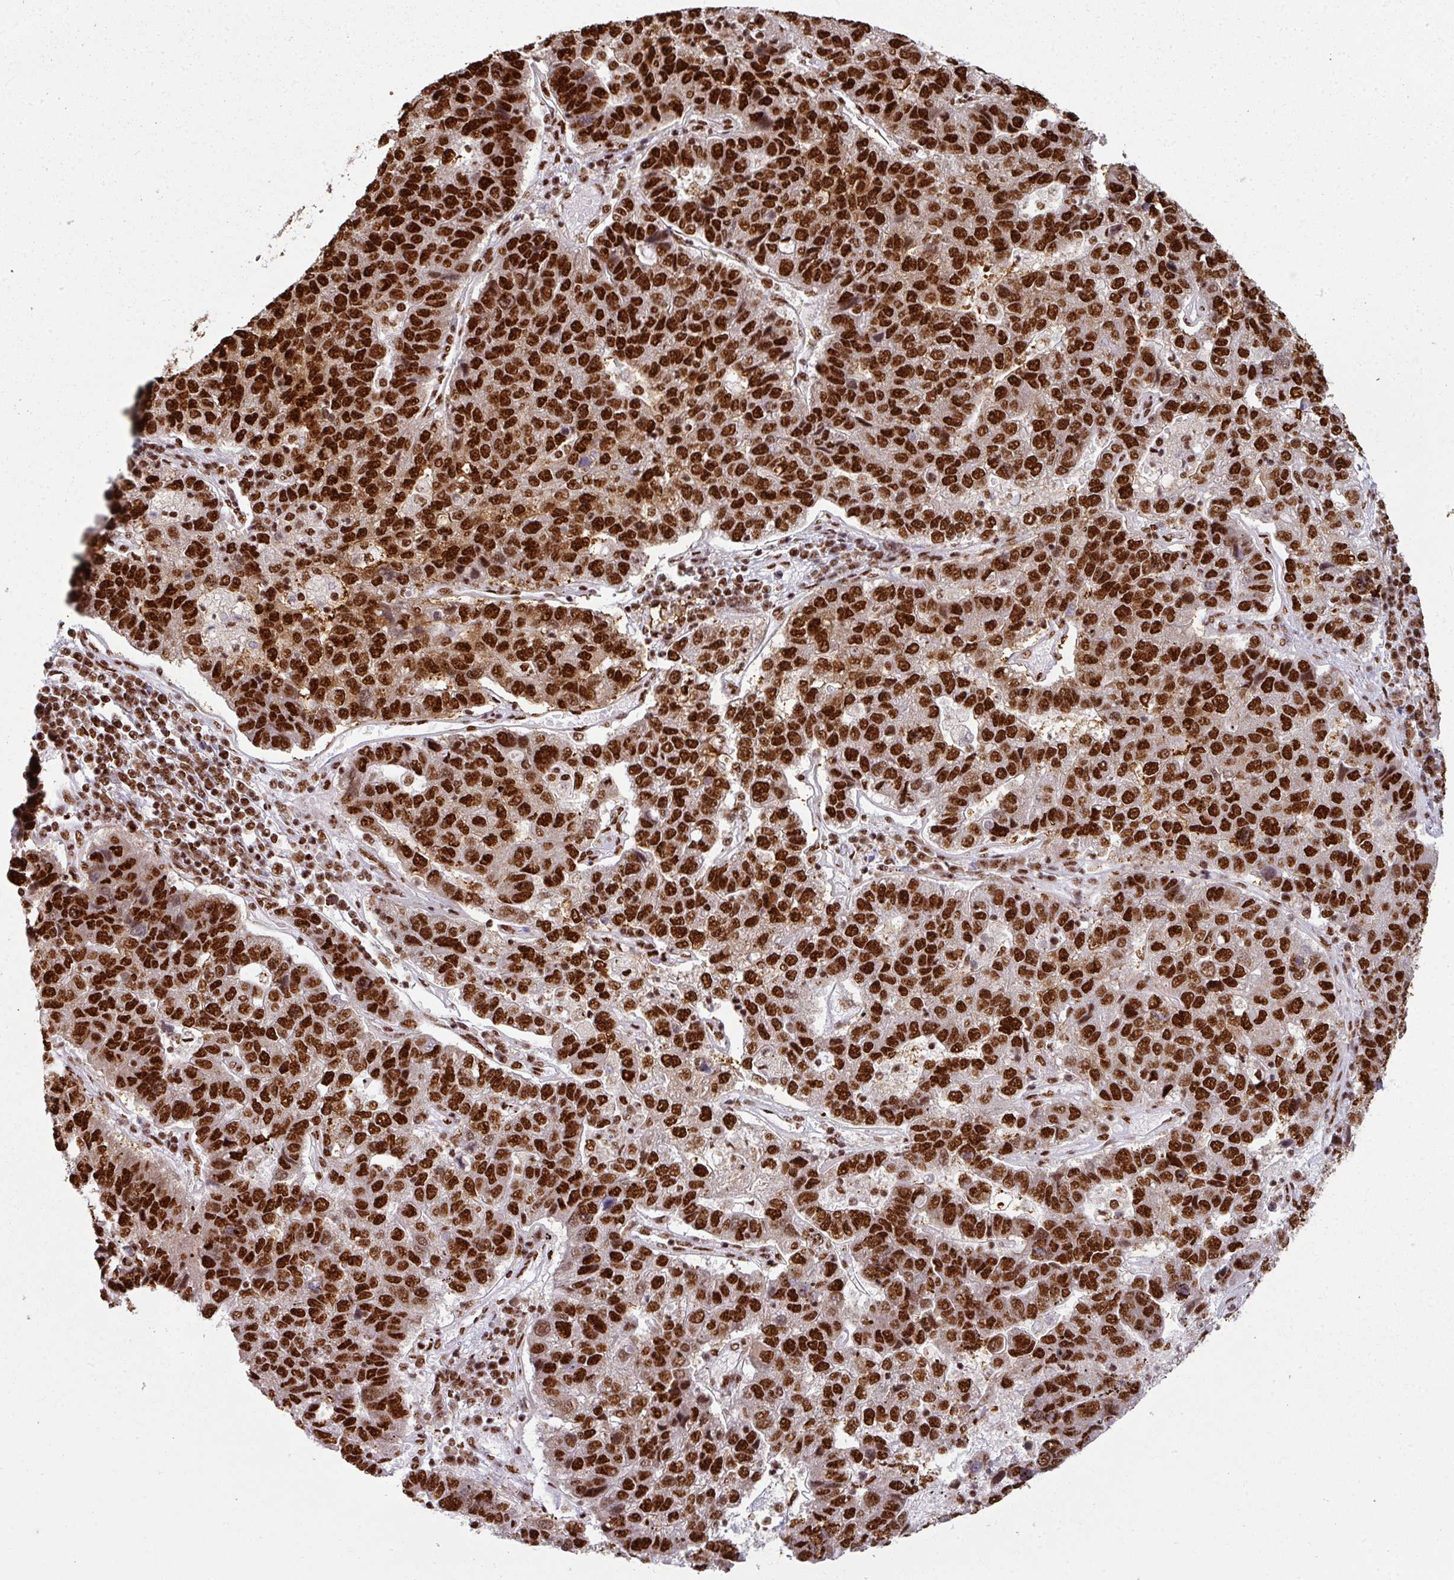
{"staining": {"intensity": "strong", "quantity": ">75%", "location": "nuclear"}, "tissue": "pancreatic cancer", "cell_type": "Tumor cells", "image_type": "cancer", "snomed": [{"axis": "morphology", "description": "Adenocarcinoma, NOS"}, {"axis": "topography", "description": "Pancreas"}], "caption": "Pancreatic cancer was stained to show a protein in brown. There is high levels of strong nuclear staining in approximately >75% of tumor cells.", "gene": "SIK3", "patient": {"sex": "female", "age": 61}}